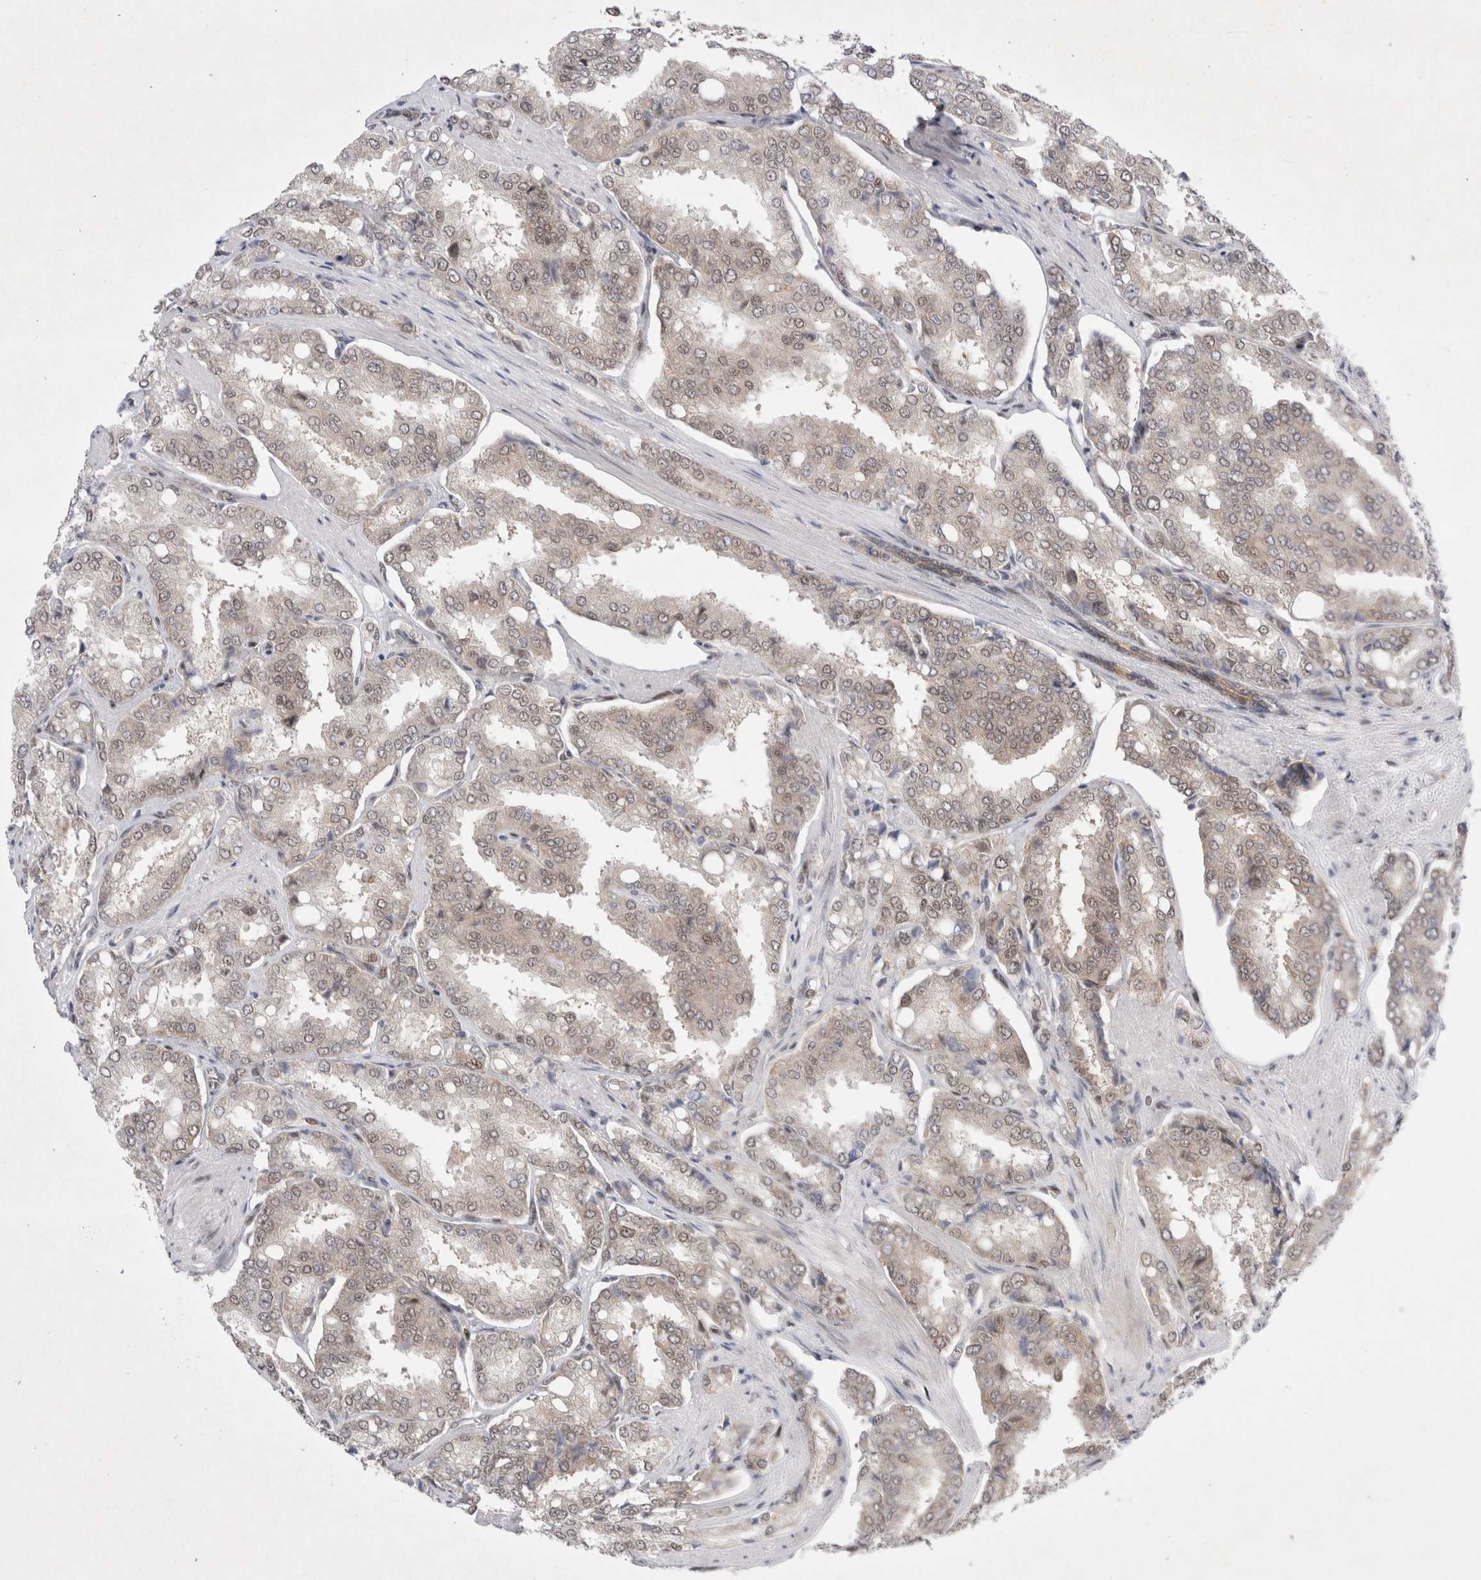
{"staining": {"intensity": "weak", "quantity": "<25%", "location": "nuclear"}, "tissue": "prostate cancer", "cell_type": "Tumor cells", "image_type": "cancer", "snomed": [{"axis": "morphology", "description": "Adenocarcinoma, High grade"}, {"axis": "topography", "description": "Prostate"}], "caption": "IHC of prostate cancer (high-grade adenocarcinoma) exhibits no expression in tumor cells. (Stains: DAB immunohistochemistry (IHC) with hematoxylin counter stain, Microscopy: brightfield microscopy at high magnification).", "gene": "WIPF2", "patient": {"sex": "male", "age": 50}}